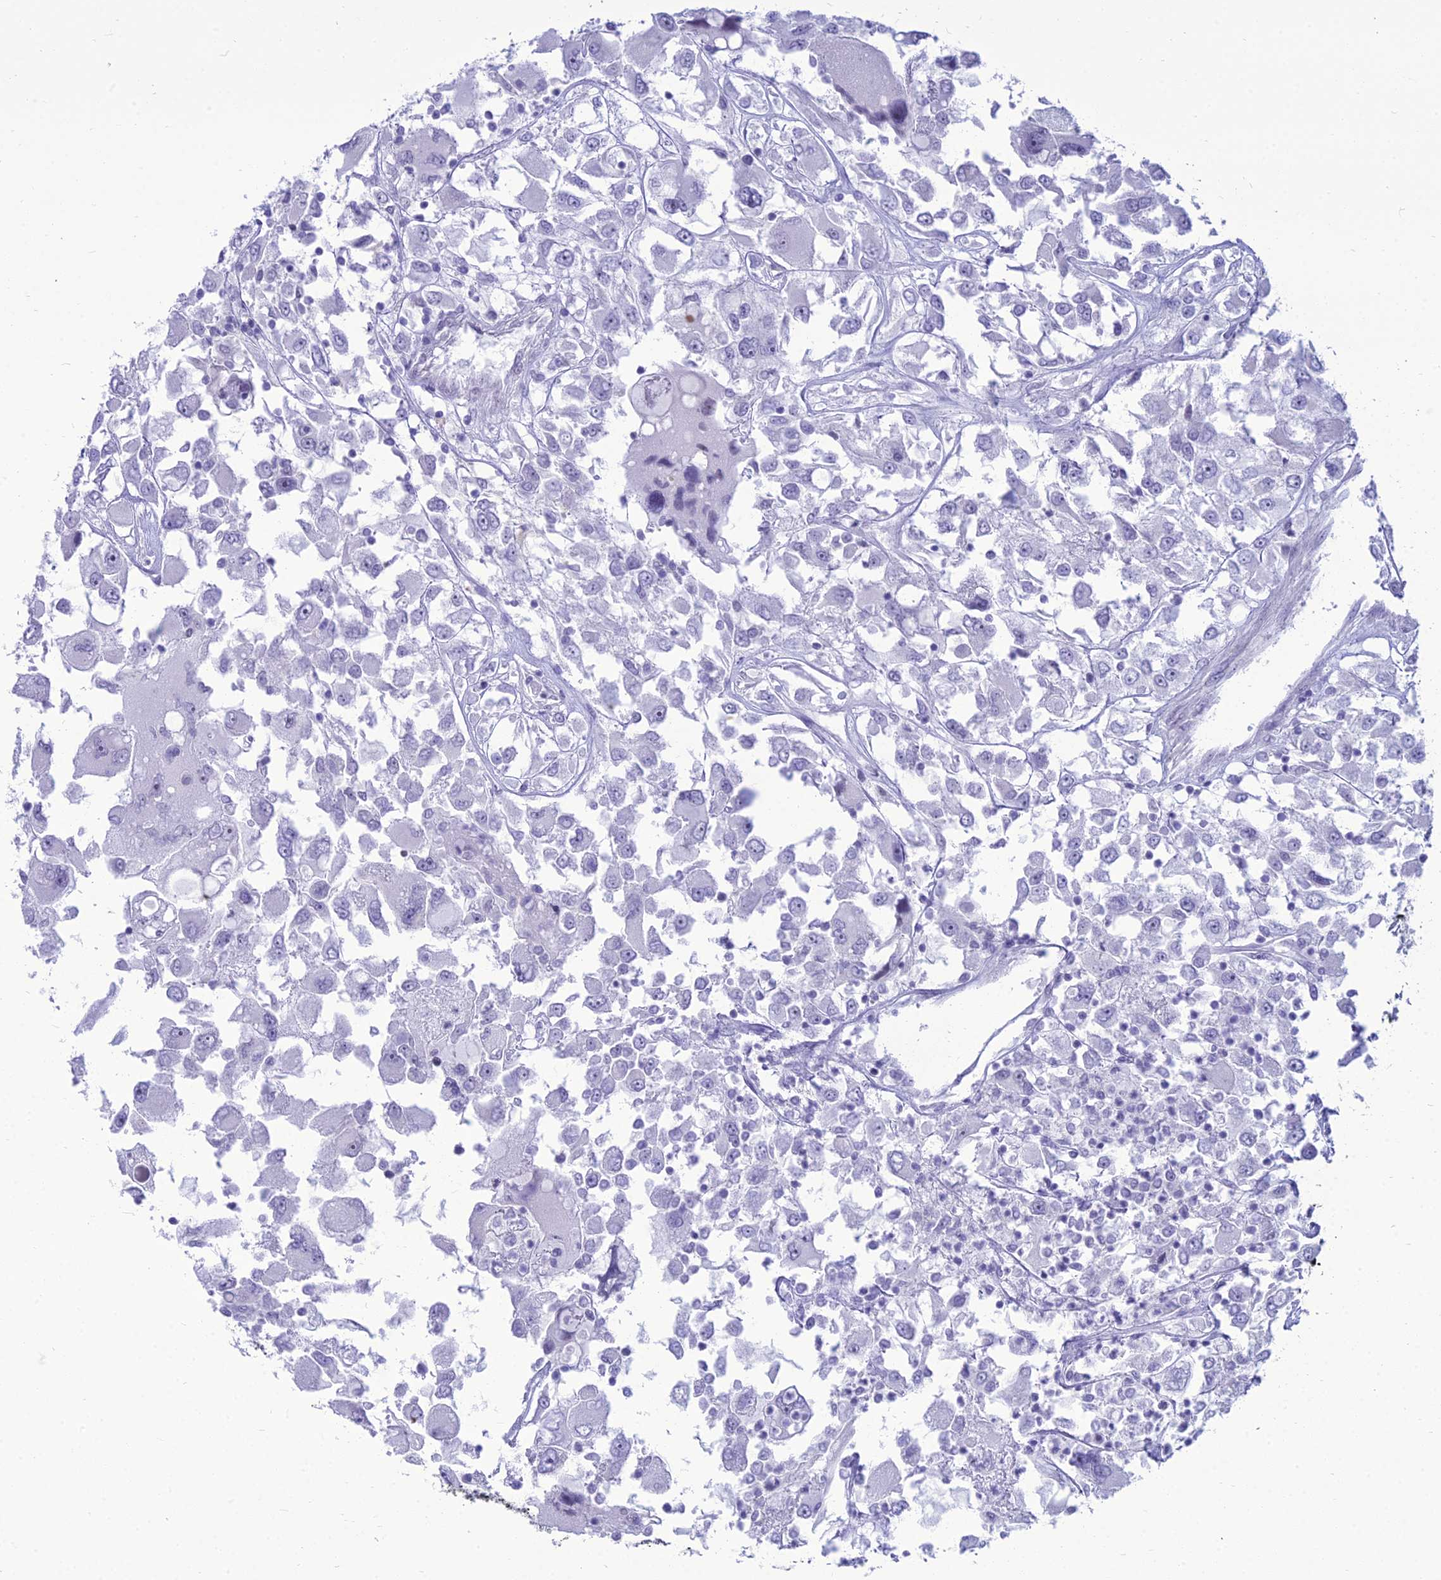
{"staining": {"intensity": "negative", "quantity": "none", "location": "none"}, "tissue": "renal cancer", "cell_type": "Tumor cells", "image_type": "cancer", "snomed": [{"axis": "morphology", "description": "Adenocarcinoma, NOS"}, {"axis": "topography", "description": "Kidney"}], "caption": "Immunohistochemistry image of human renal cancer stained for a protein (brown), which displays no expression in tumor cells.", "gene": "DHX40", "patient": {"sex": "female", "age": 52}}